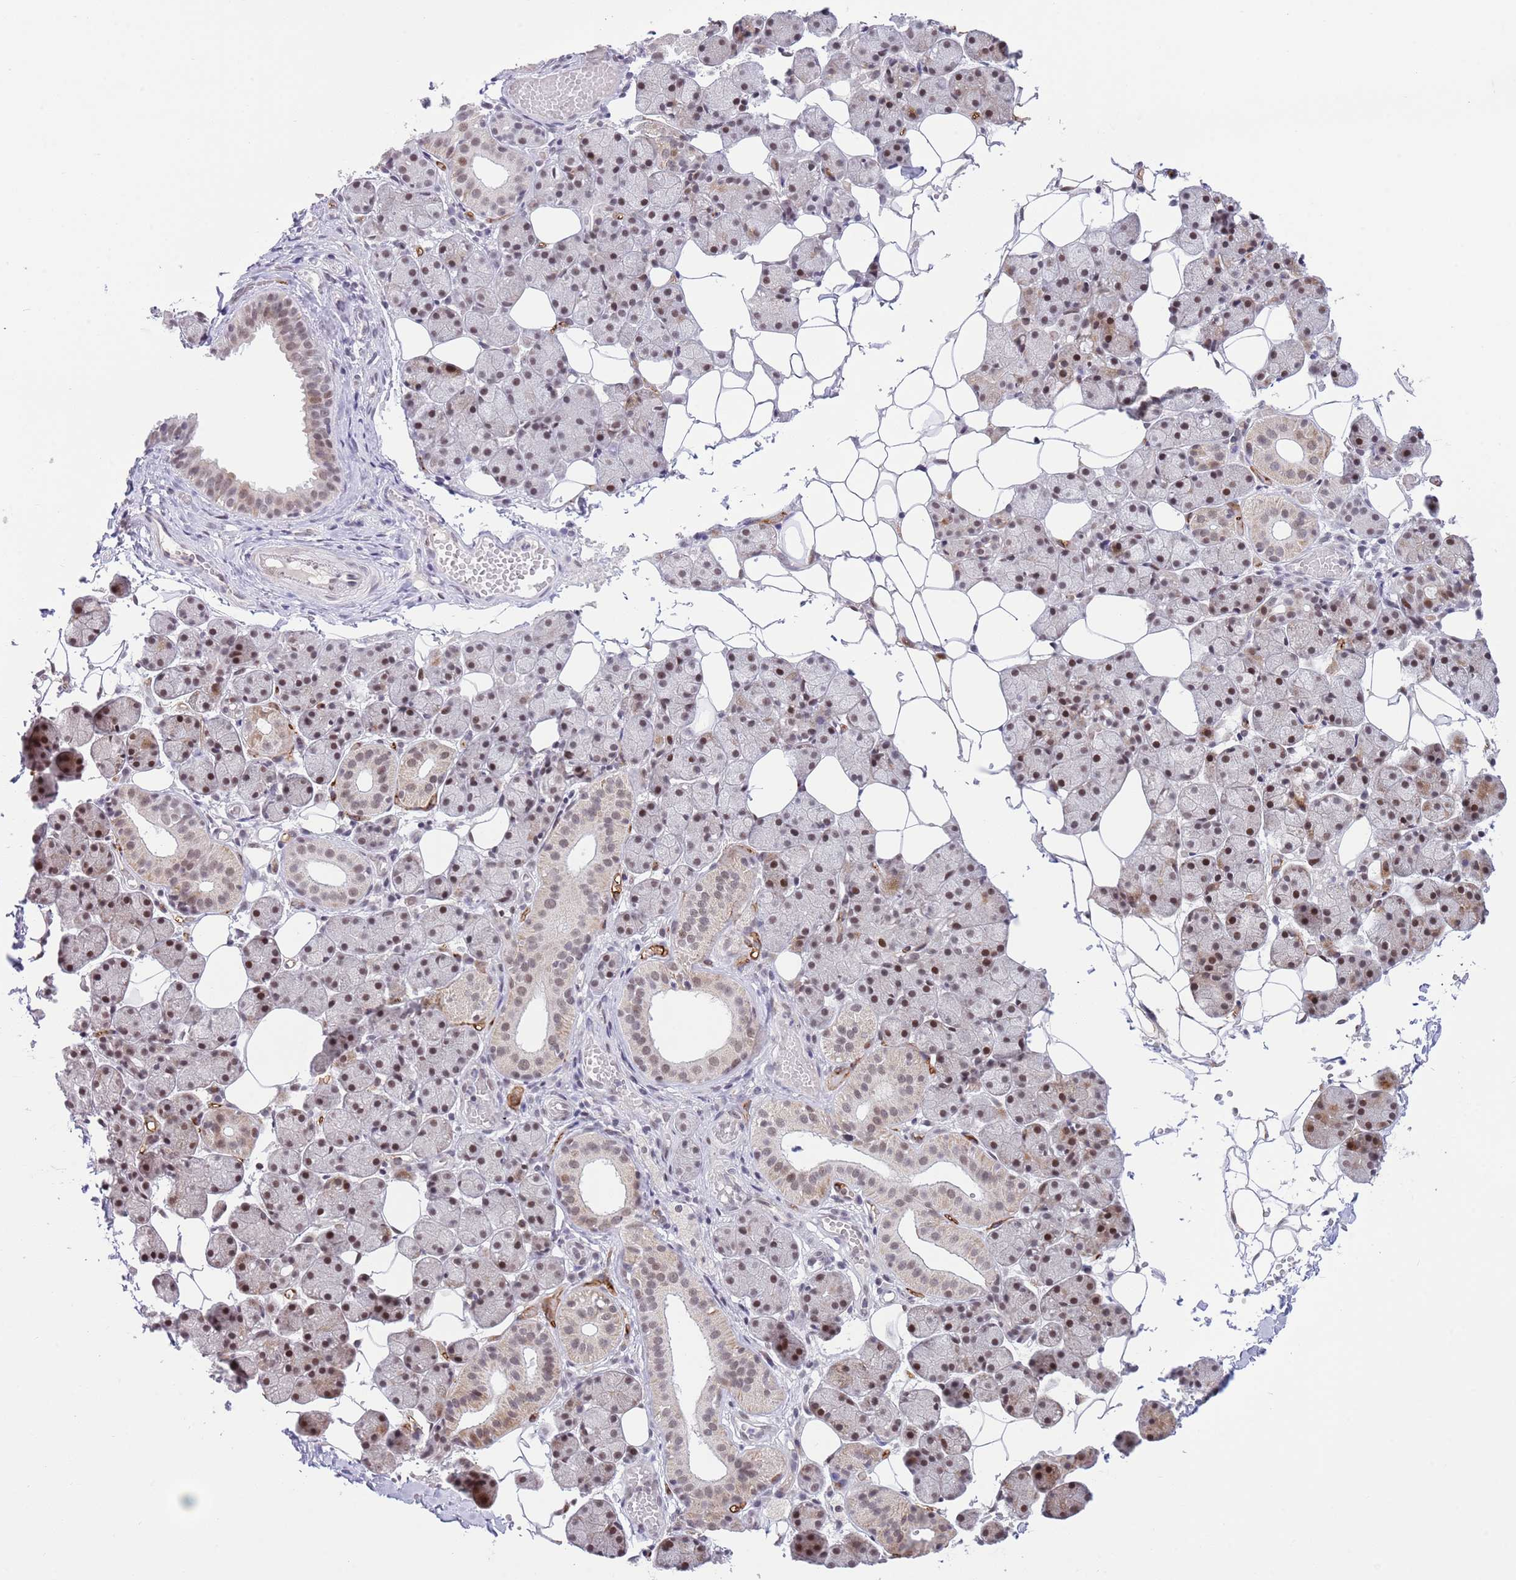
{"staining": {"intensity": "weak", "quantity": ">75%", "location": "nuclear"}, "tissue": "salivary gland", "cell_type": "Glandular cells", "image_type": "normal", "snomed": [{"axis": "morphology", "description": "Normal tissue, NOS"}, {"axis": "topography", "description": "Salivary gland"}], "caption": "Immunohistochemistry (IHC) (DAB (3,3'-diaminobenzidine)) staining of normal salivary gland demonstrates weak nuclear protein staining in approximately >75% of glandular cells. (IHC, brightfield microscopy, high magnification).", "gene": "RFX1", "patient": {"sex": "female", "age": 33}}